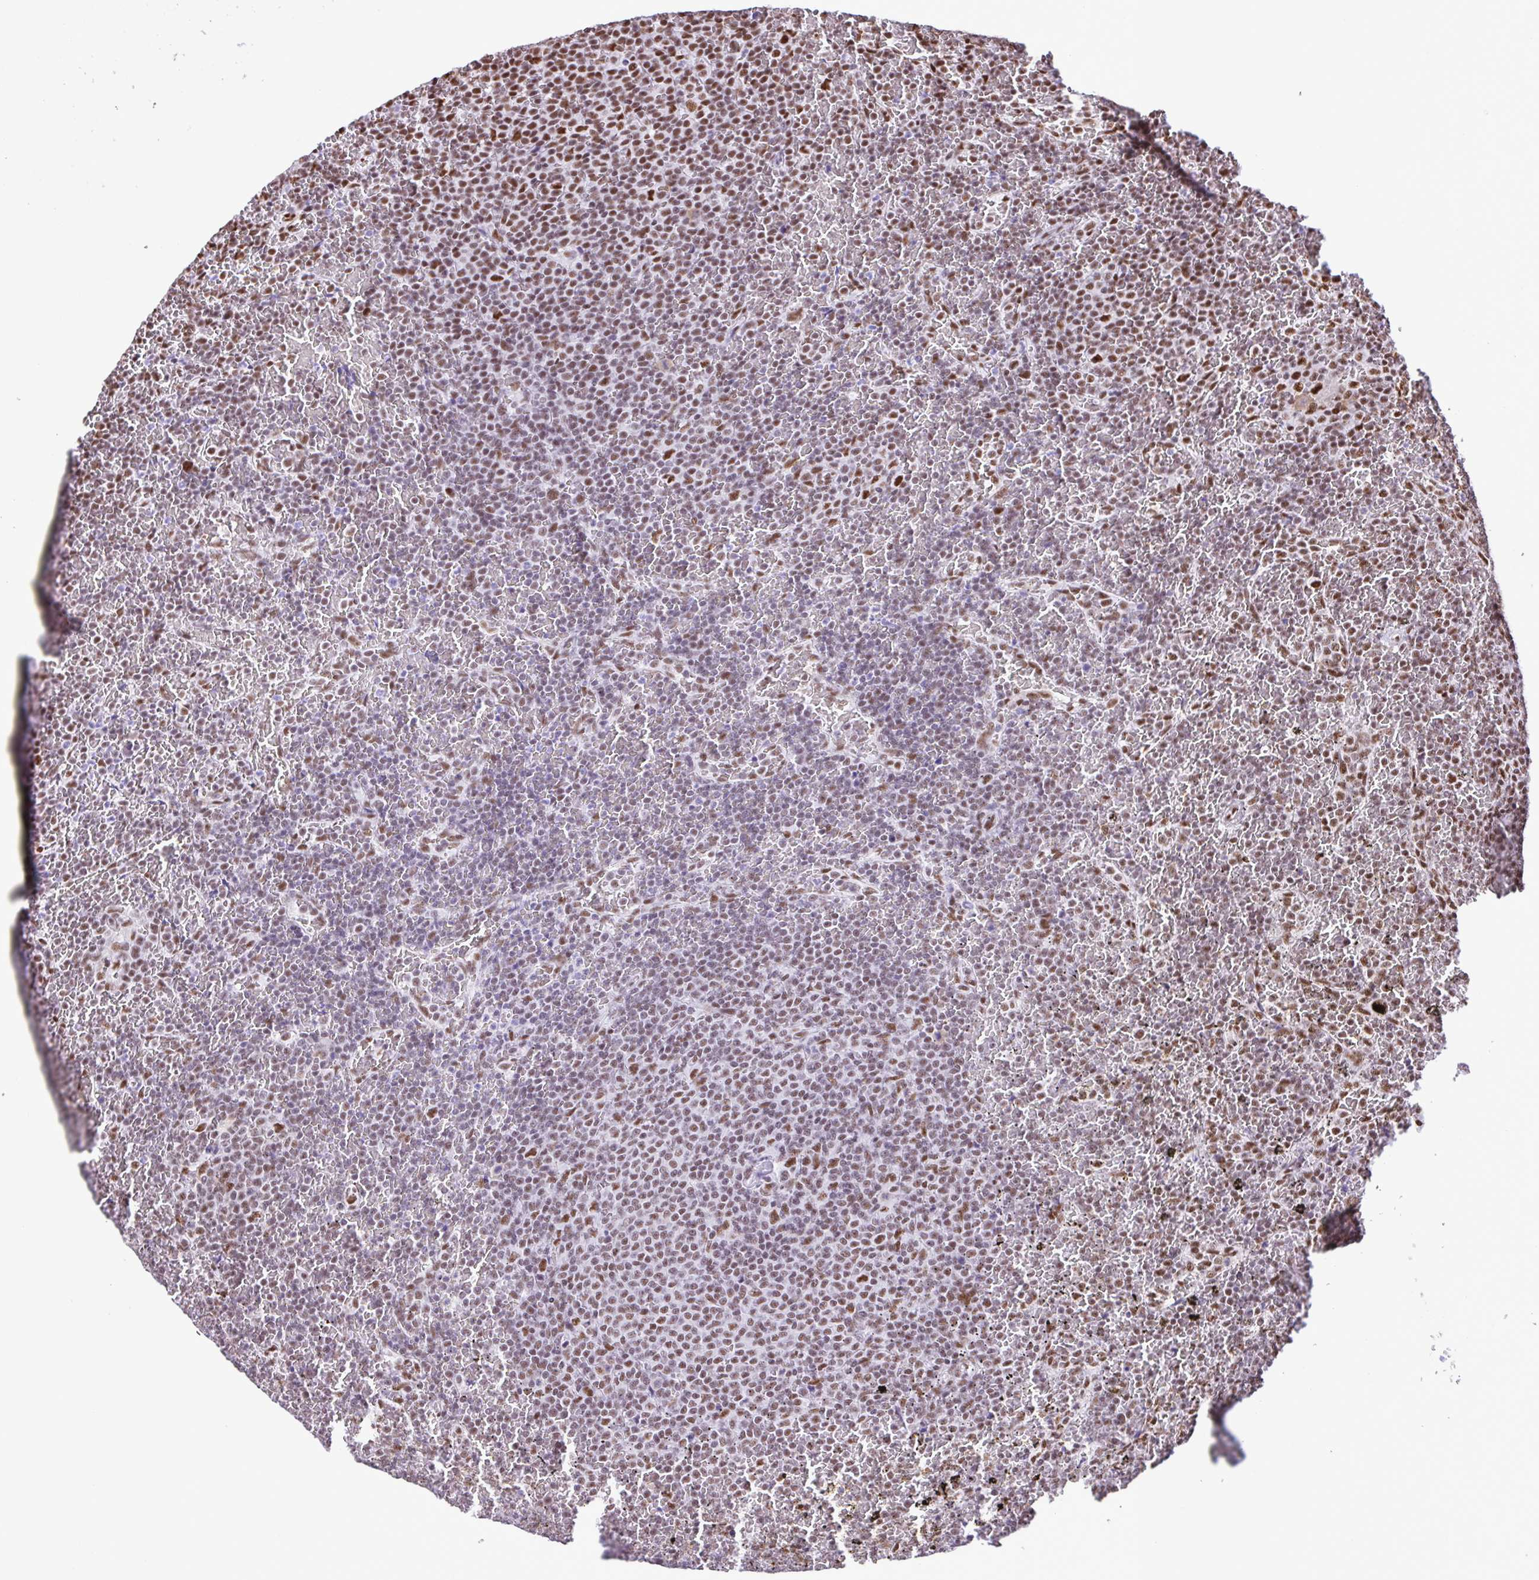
{"staining": {"intensity": "moderate", "quantity": ">75%", "location": "nuclear"}, "tissue": "lymphoma", "cell_type": "Tumor cells", "image_type": "cancer", "snomed": [{"axis": "morphology", "description": "Malignant lymphoma, non-Hodgkin's type, Low grade"}, {"axis": "topography", "description": "Spleen"}], "caption": "A high-resolution micrograph shows IHC staining of lymphoma, which displays moderate nuclear expression in about >75% of tumor cells.", "gene": "TRIM28", "patient": {"sex": "female", "age": 77}}